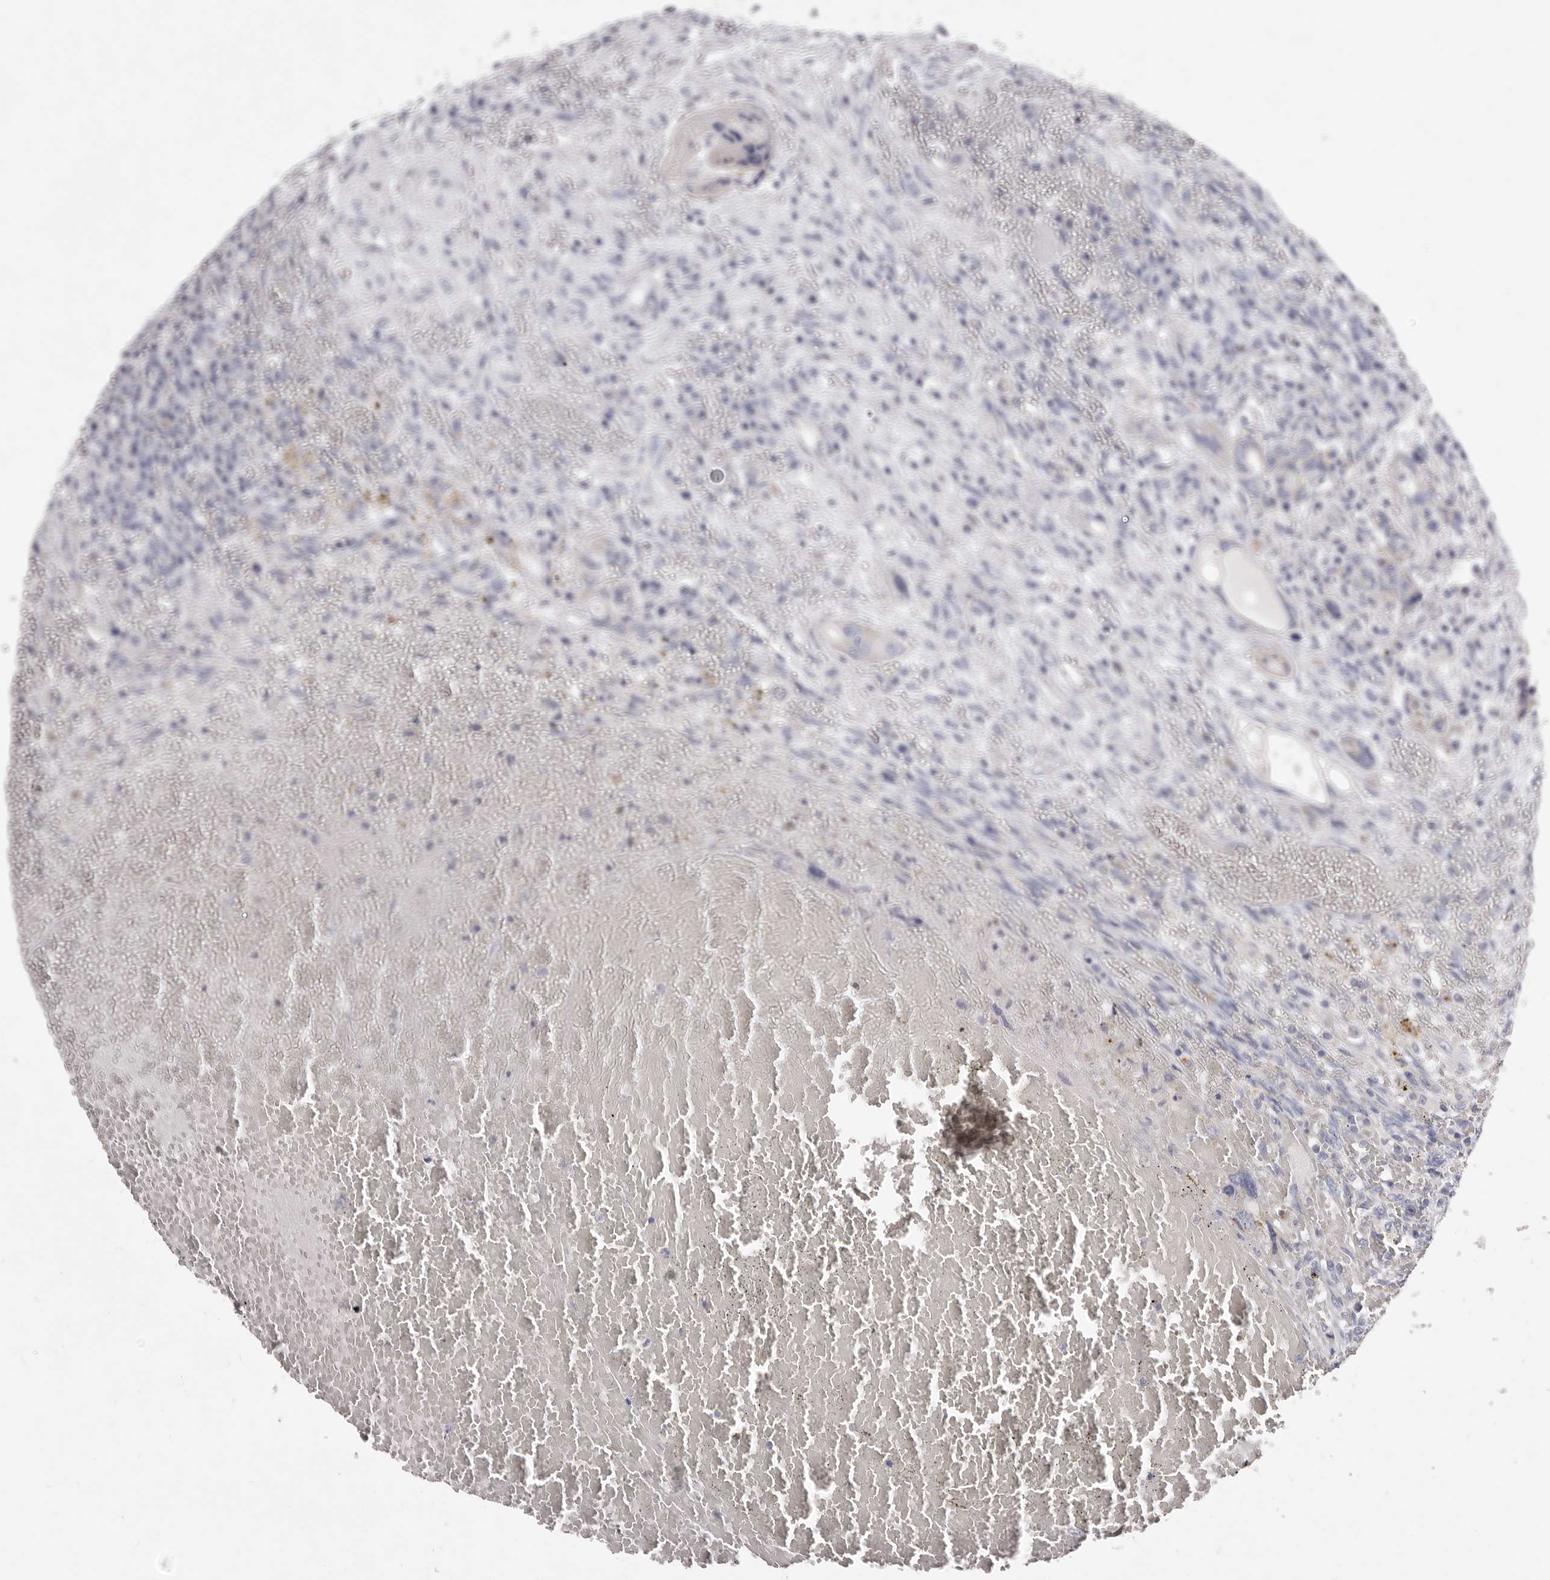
{"staining": {"intensity": "negative", "quantity": "none", "location": "none"}, "tissue": "testis cancer", "cell_type": "Tumor cells", "image_type": "cancer", "snomed": [{"axis": "morphology", "description": "Carcinoma, Embryonal, NOS"}, {"axis": "topography", "description": "Testis"}], "caption": "The immunohistochemistry (IHC) photomicrograph has no significant staining in tumor cells of testis embryonal carcinoma tissue. (DAB (3,3'-diaminobenzidine) immunohistochemistry, high magnification).", "gene": "CYP2E1", "patient": {"sex": "male", "age": 26}}